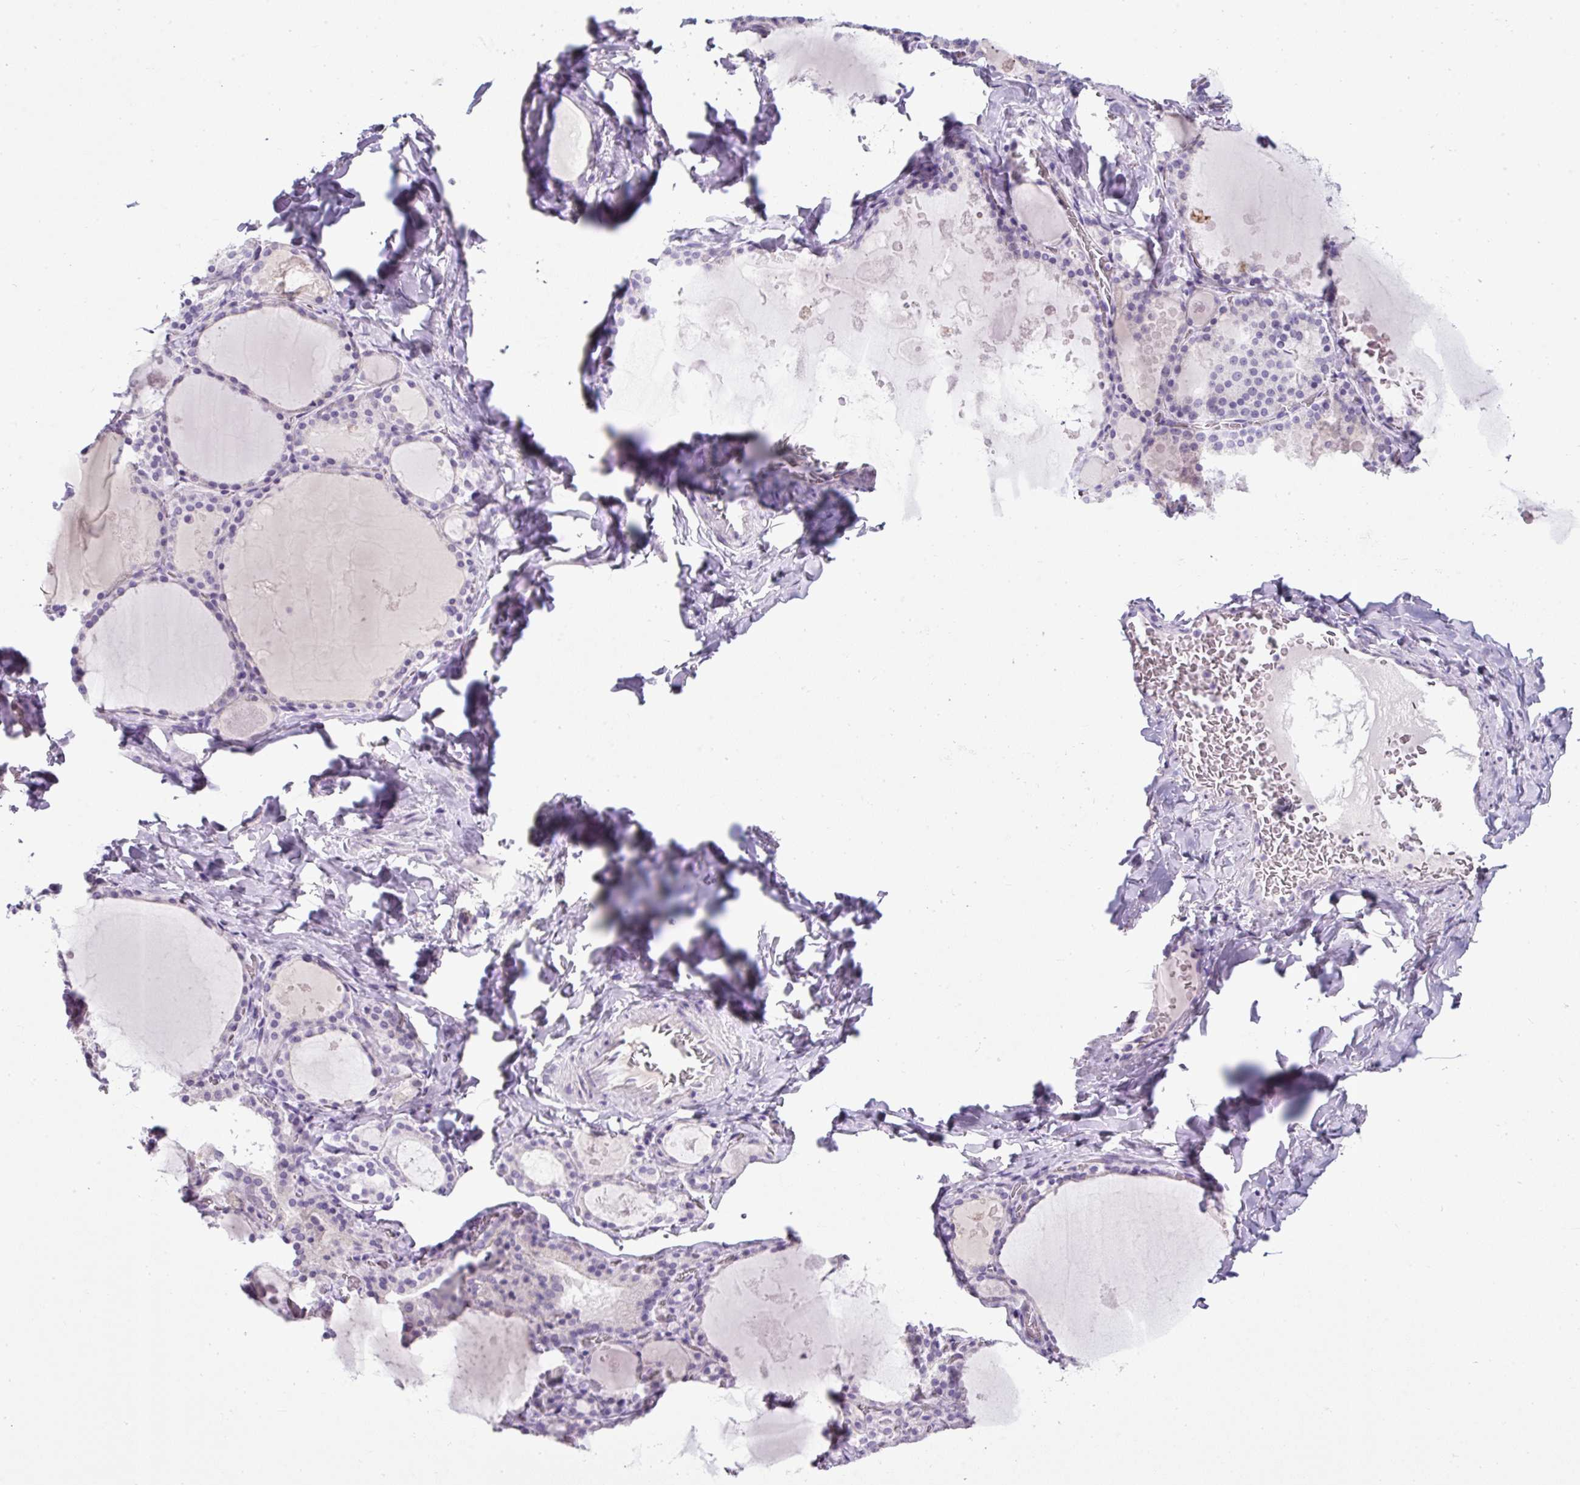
{"staining": {"intensity": "negative", "quantity": "none", "location": "none"}, "tissue": "thyroid gland", "cell_type": "Glandular cells", "image_type": "normal", "snomed": [{"axis": "morphology", "description": "Normal tissue, NOS"}, {"axis": "topography", "description": "Thyroid gland"}], "caption": "High power microscopy photomicrograph of an immunohistochemistry (IHC) image of benign thyroid gland, revealing no significant expression in glandular cells.", "gene": "COL9A2", "patient": {"sex": "male", "age": 56}}